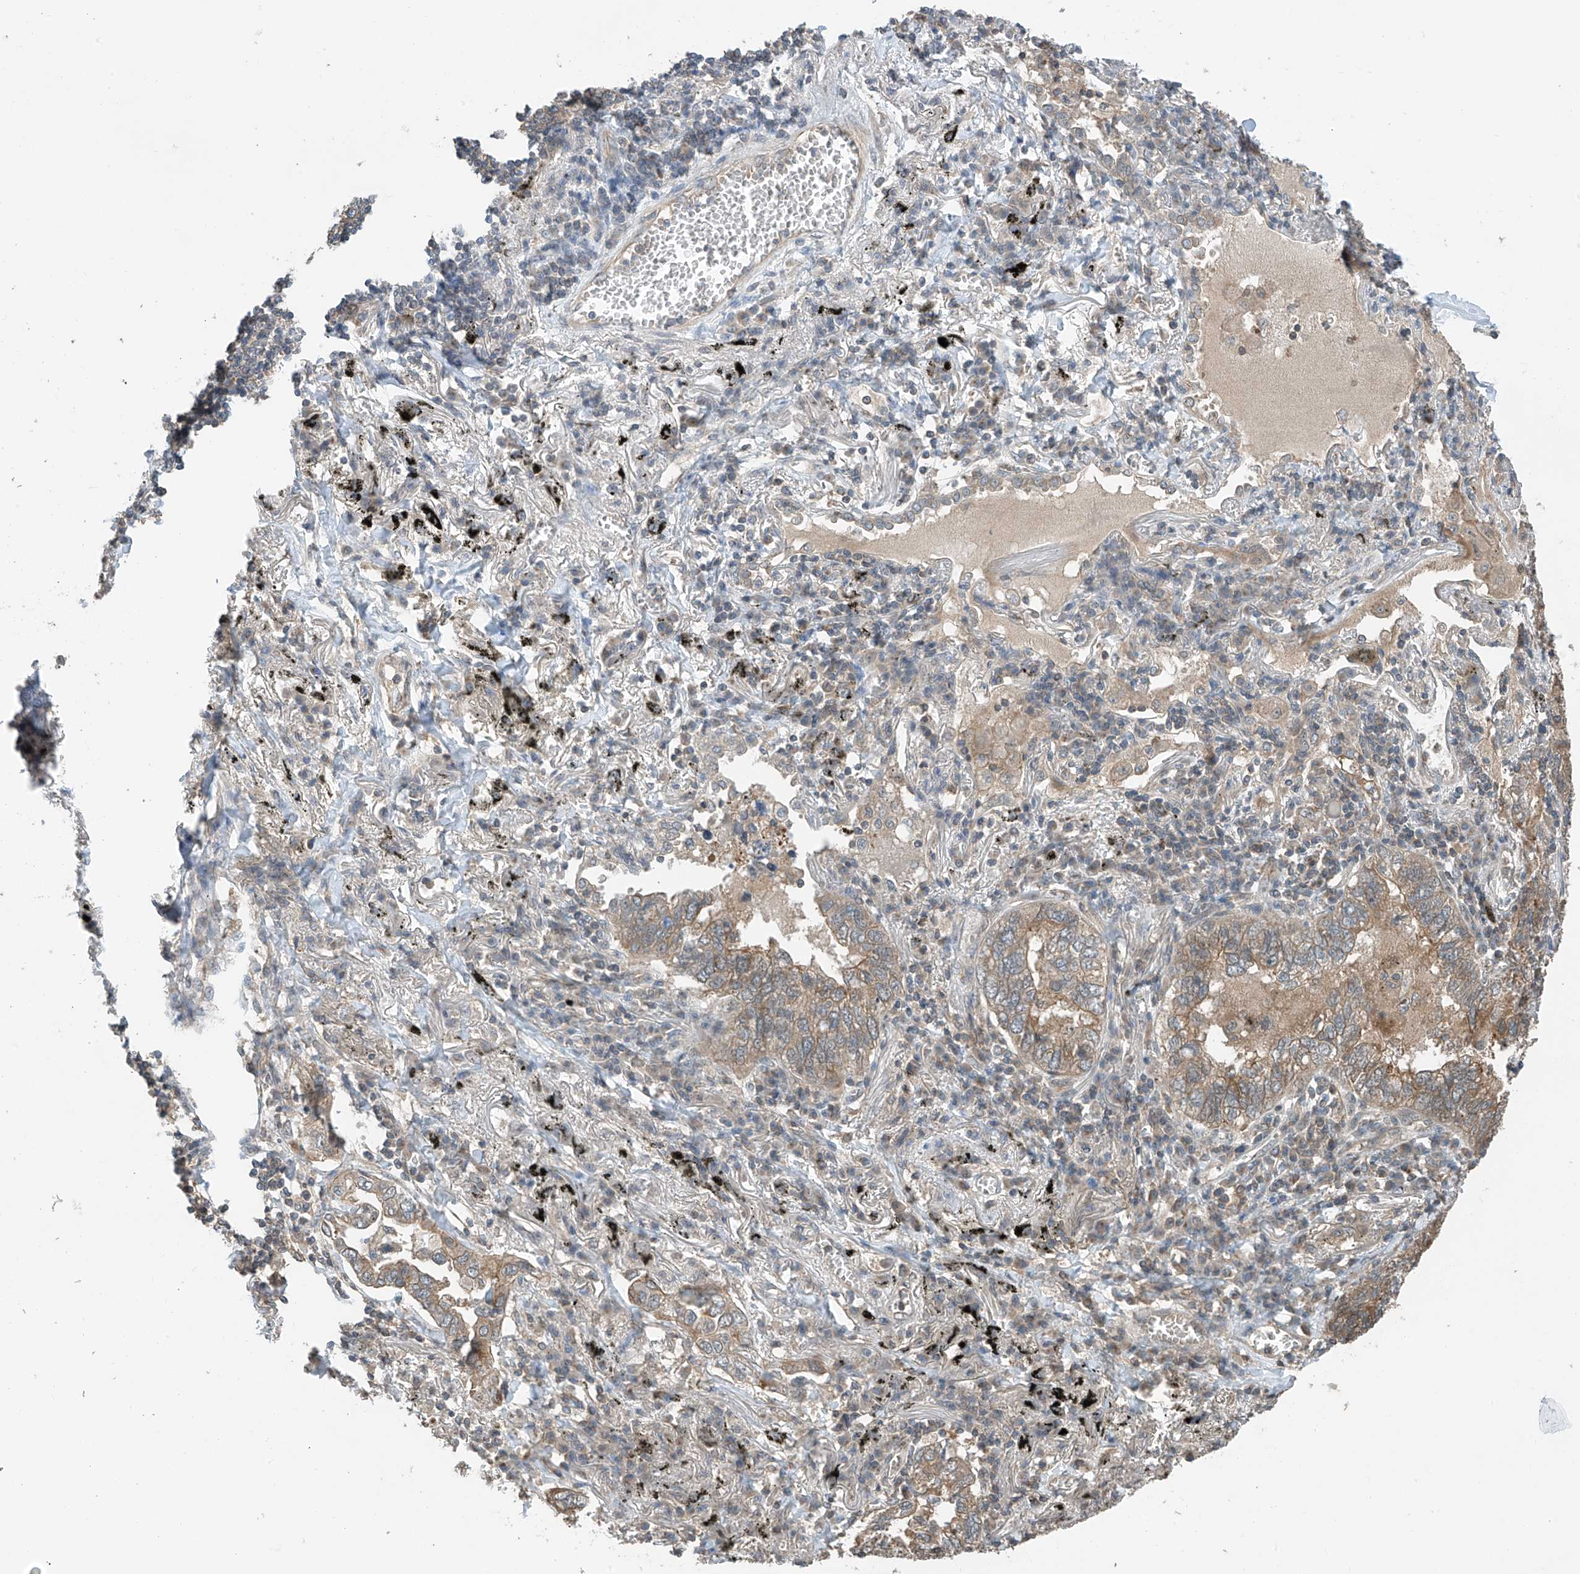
{"staining": {"intensity": "weak", "quantity": ">75%", "location": "cytoplasmic/membranous"}, "tissue": "lung cancer", "cell_type": "Tumor cells", "image_type": "cancer", "snomed": [{"axis": "morphology", "description": "Adenocarcinoma, NOS"}, {"axis": "topography", "description": "Lung"}], "caption": "Immunohistochemical staining of lung adenocarcinoma displays low levels of weak cytoplasmic/membranous protein expression in approximately >75% of tumor cells. (Stains: DAB (3,3'-diaminobenzidine) in brown, nuclei in blue, Microscopy: brightfield microscopy at high magnification).", "gene": "RPAIN", "patient": {"sex": "male", "age": 65}}